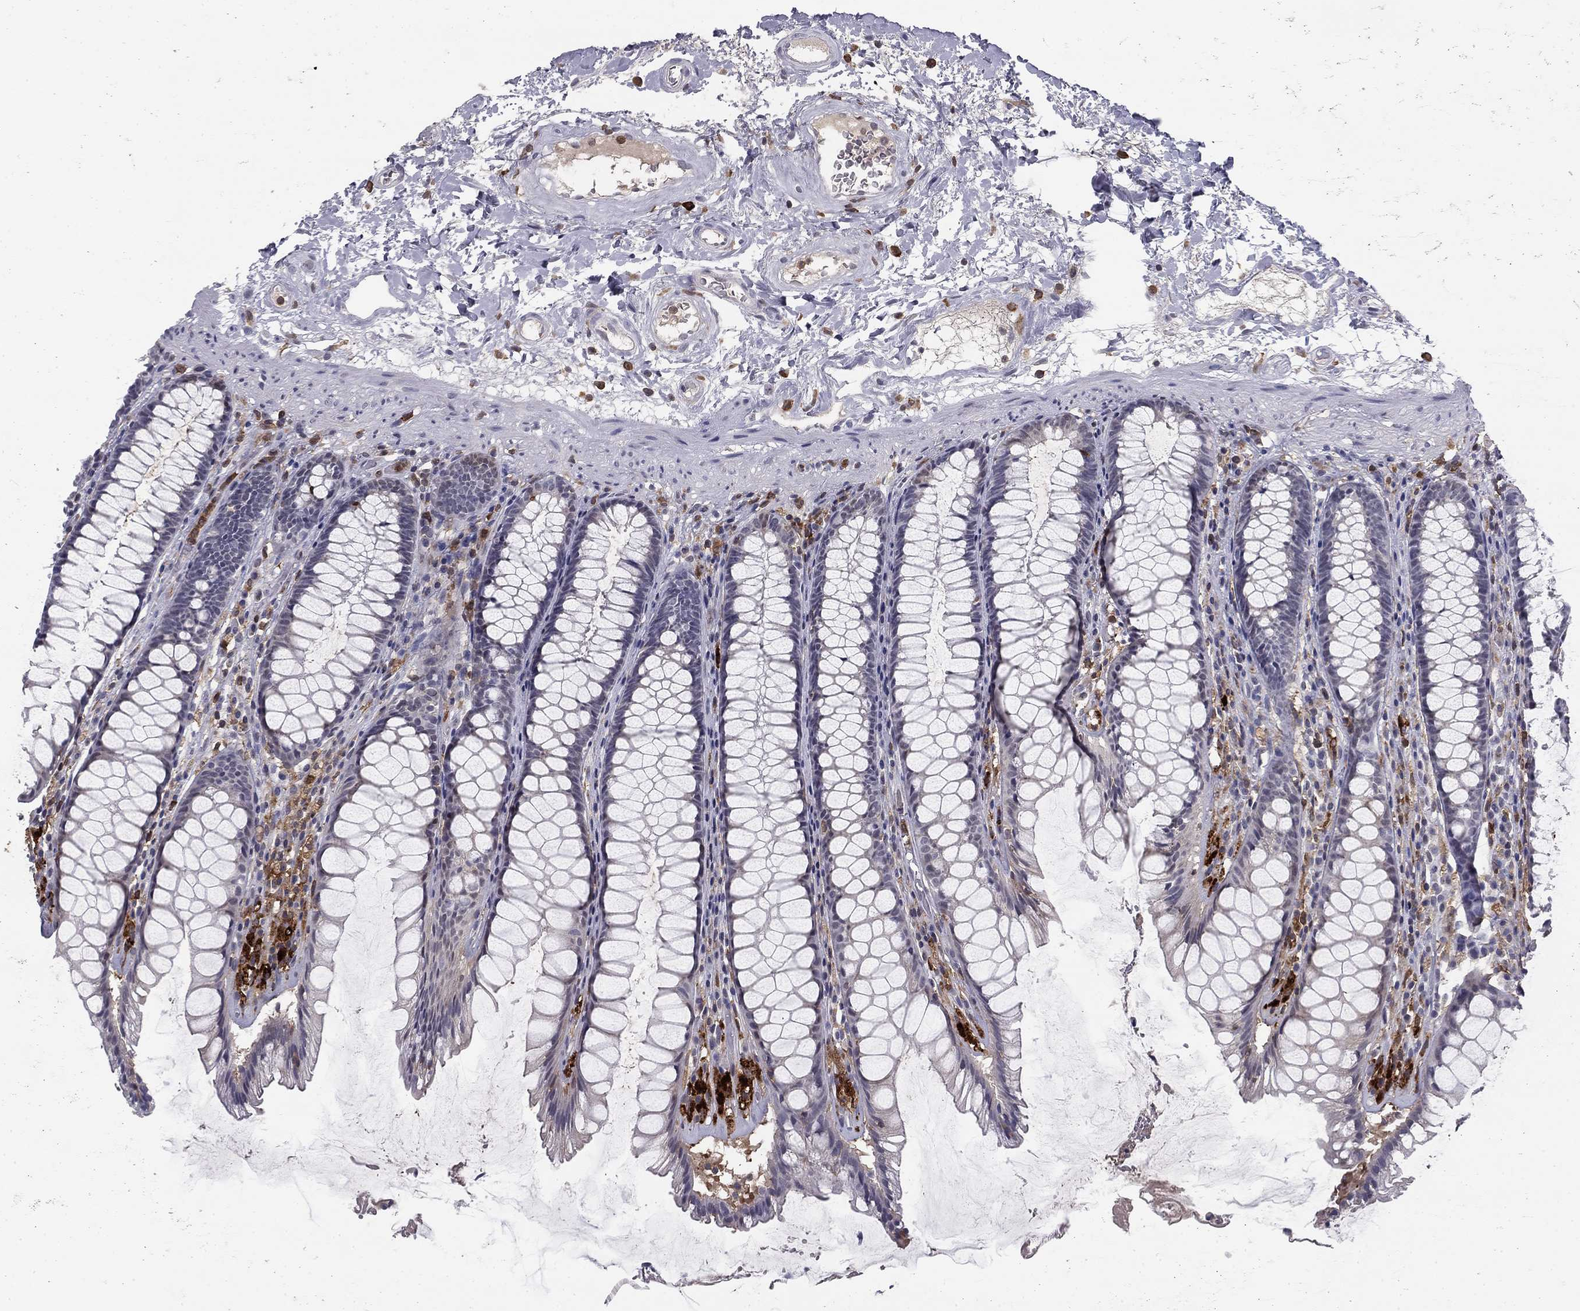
{"staining": {"intensity": "negative", "quantity": "none", "location": "none"}, "tissue": "rectum", "cell_type": "Glandular cells", "image_type": "normal", "snomed": [{"axis": "morphology", "description": "Normal tissue, NOS"}, {"axis": "topography", "description": "Rectum"}], "caption": "The image displays no significant positivity in glandular cells of rectum. (DAB (3,3'-diaminobenzidine) immunohistochemistry (IHC) visualized using brightfield microscopy, high magnification).", "gene": "PLCB2", "patient": {"sex": "male", "age": 72}}